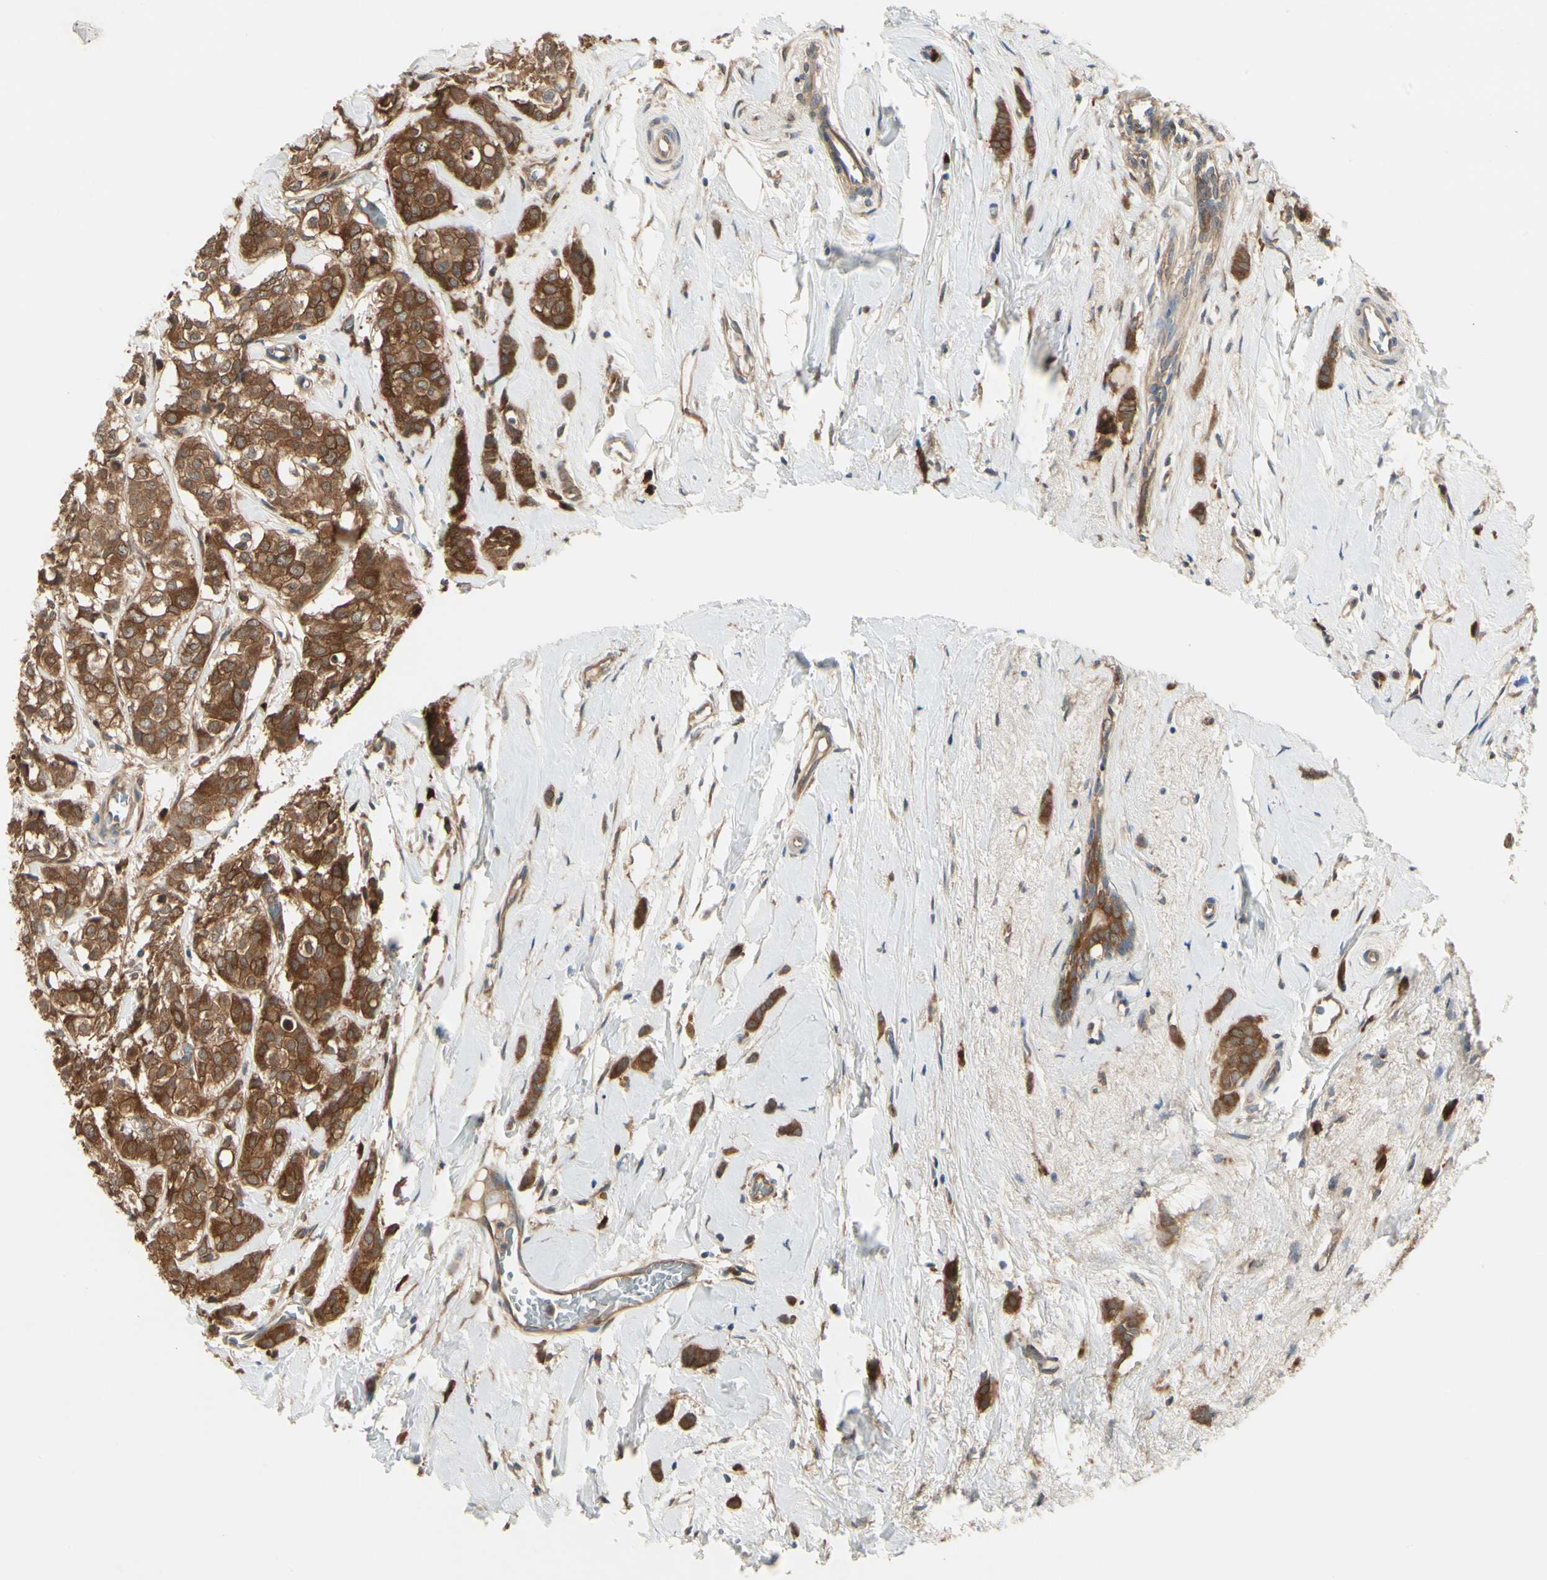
{"staining": {"intensity": "strong", "quantity": ">75%", "location": "cytoplasmic/membranous"}, "tissue": "breast cancer", "cell_type": "Tumor cells", "image_type": "cancer", "snomed": [{"axis": "morphology", "description": "Lobular carcinoma"}, {"axis": "topography", "description": "Breast"}], "caption": "Breast lobular carcinoma stained with a brown dye exhibits strong cytoplasmic/membranous positive staining in approximately >75% of tumor cells.", "gene": "NME1-NME2", "patient": {"sex": "female", "age": 60}}